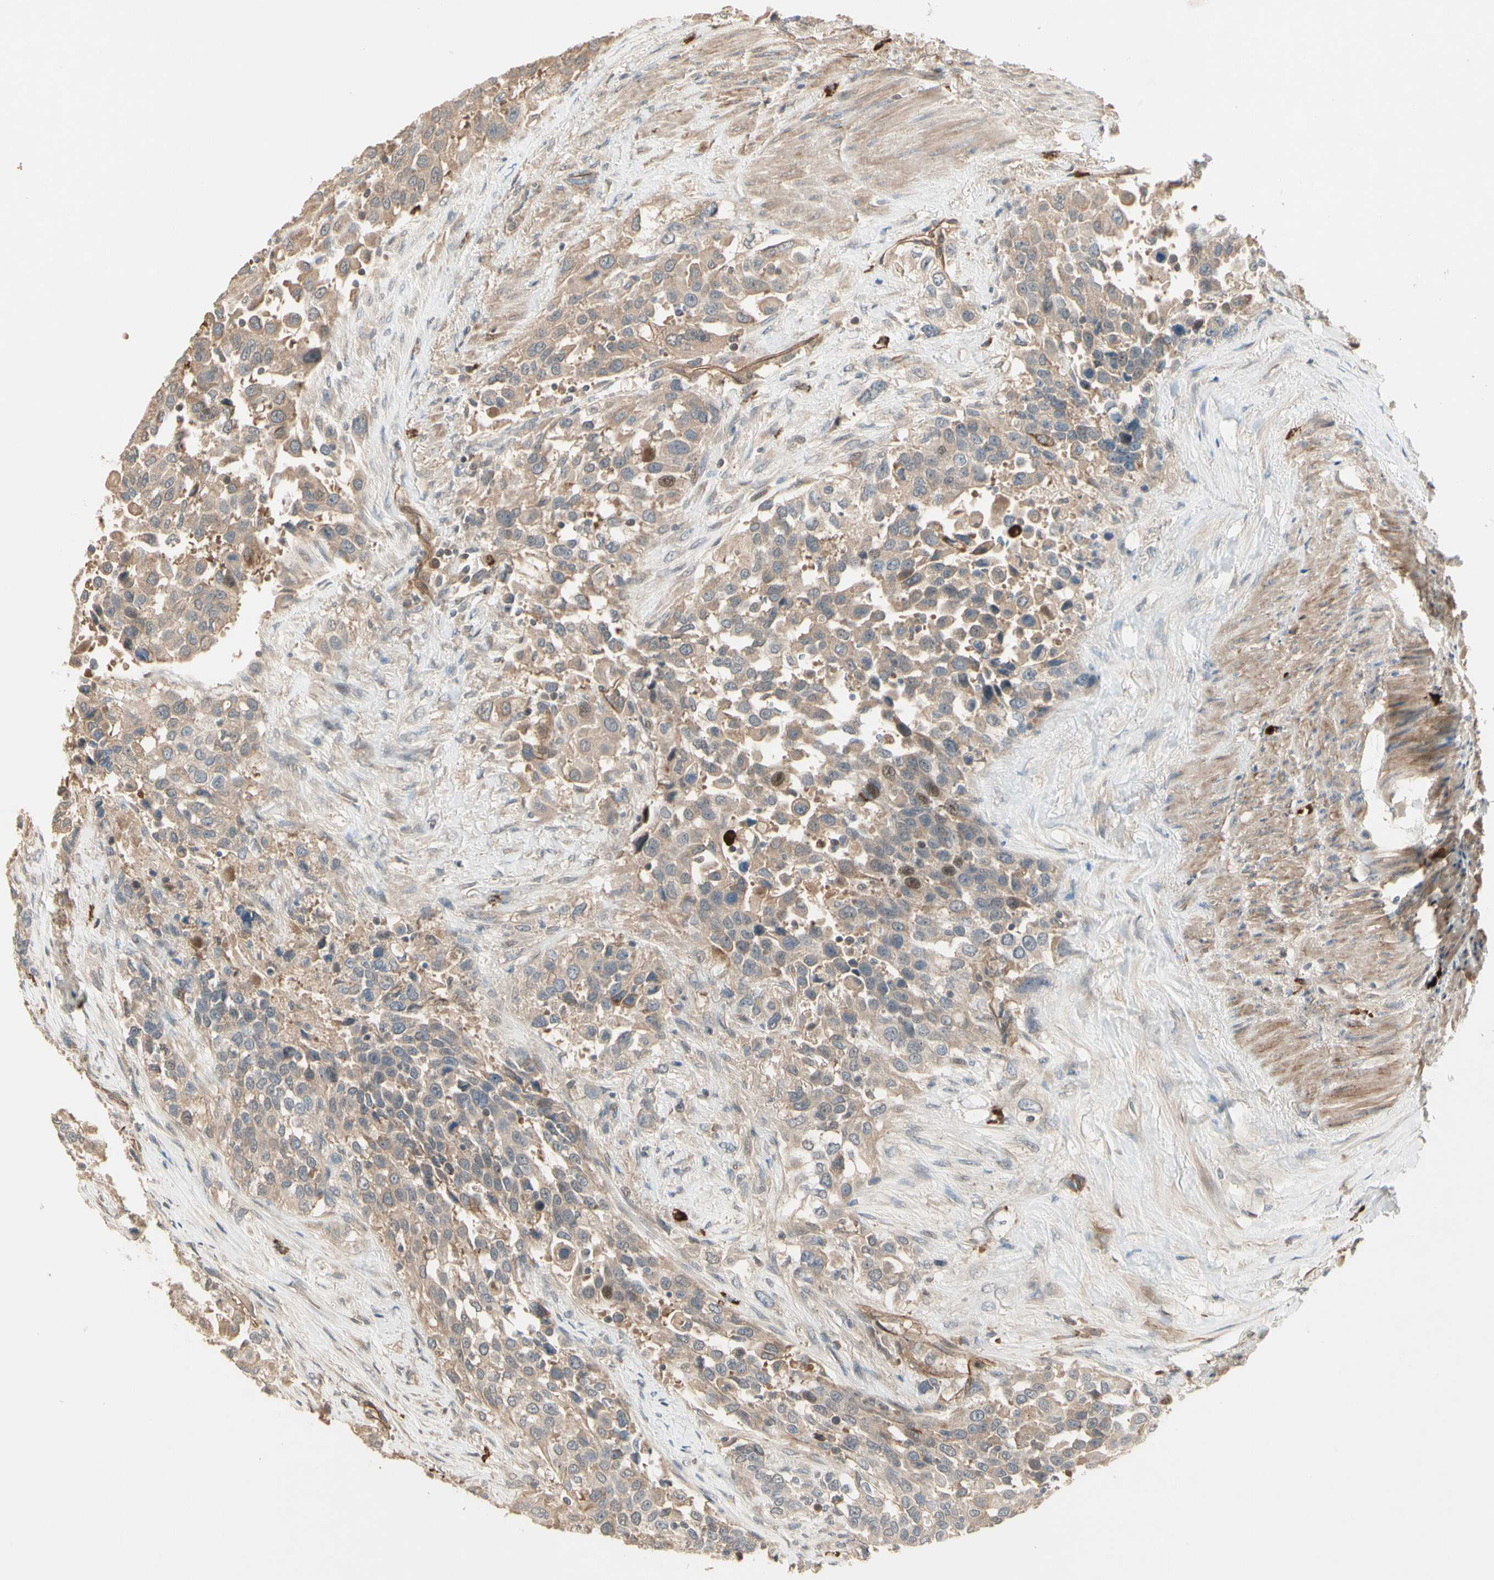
{"staining": {"intensity": "weak", "quantity": ">75%", "location": "cytoplasmic/membranous"}, "tissue": "urothelial cancer", "cell_type": "Tumor cells", "image_type": "cancer", "snomed": [{"axis": "morphology", "description": "Urothelial carcinoma, High grade"}, {"axis": "topography", "description": "Urinary bladder"}], "caption": "Immunohistochemical staining of urothelial carcinoma (high-grade) demonstrates weak cytoplasmic/membranous protein expression in about >75% of tumor cells. The staining was performed using DAB (3,3'-diaminobenzidine), with brown indicating positive protein expression. Nuclei are stained blue with hematoxylin.", "gene": "ATG4C", "patient": {"sex": "female", "age": 80}}